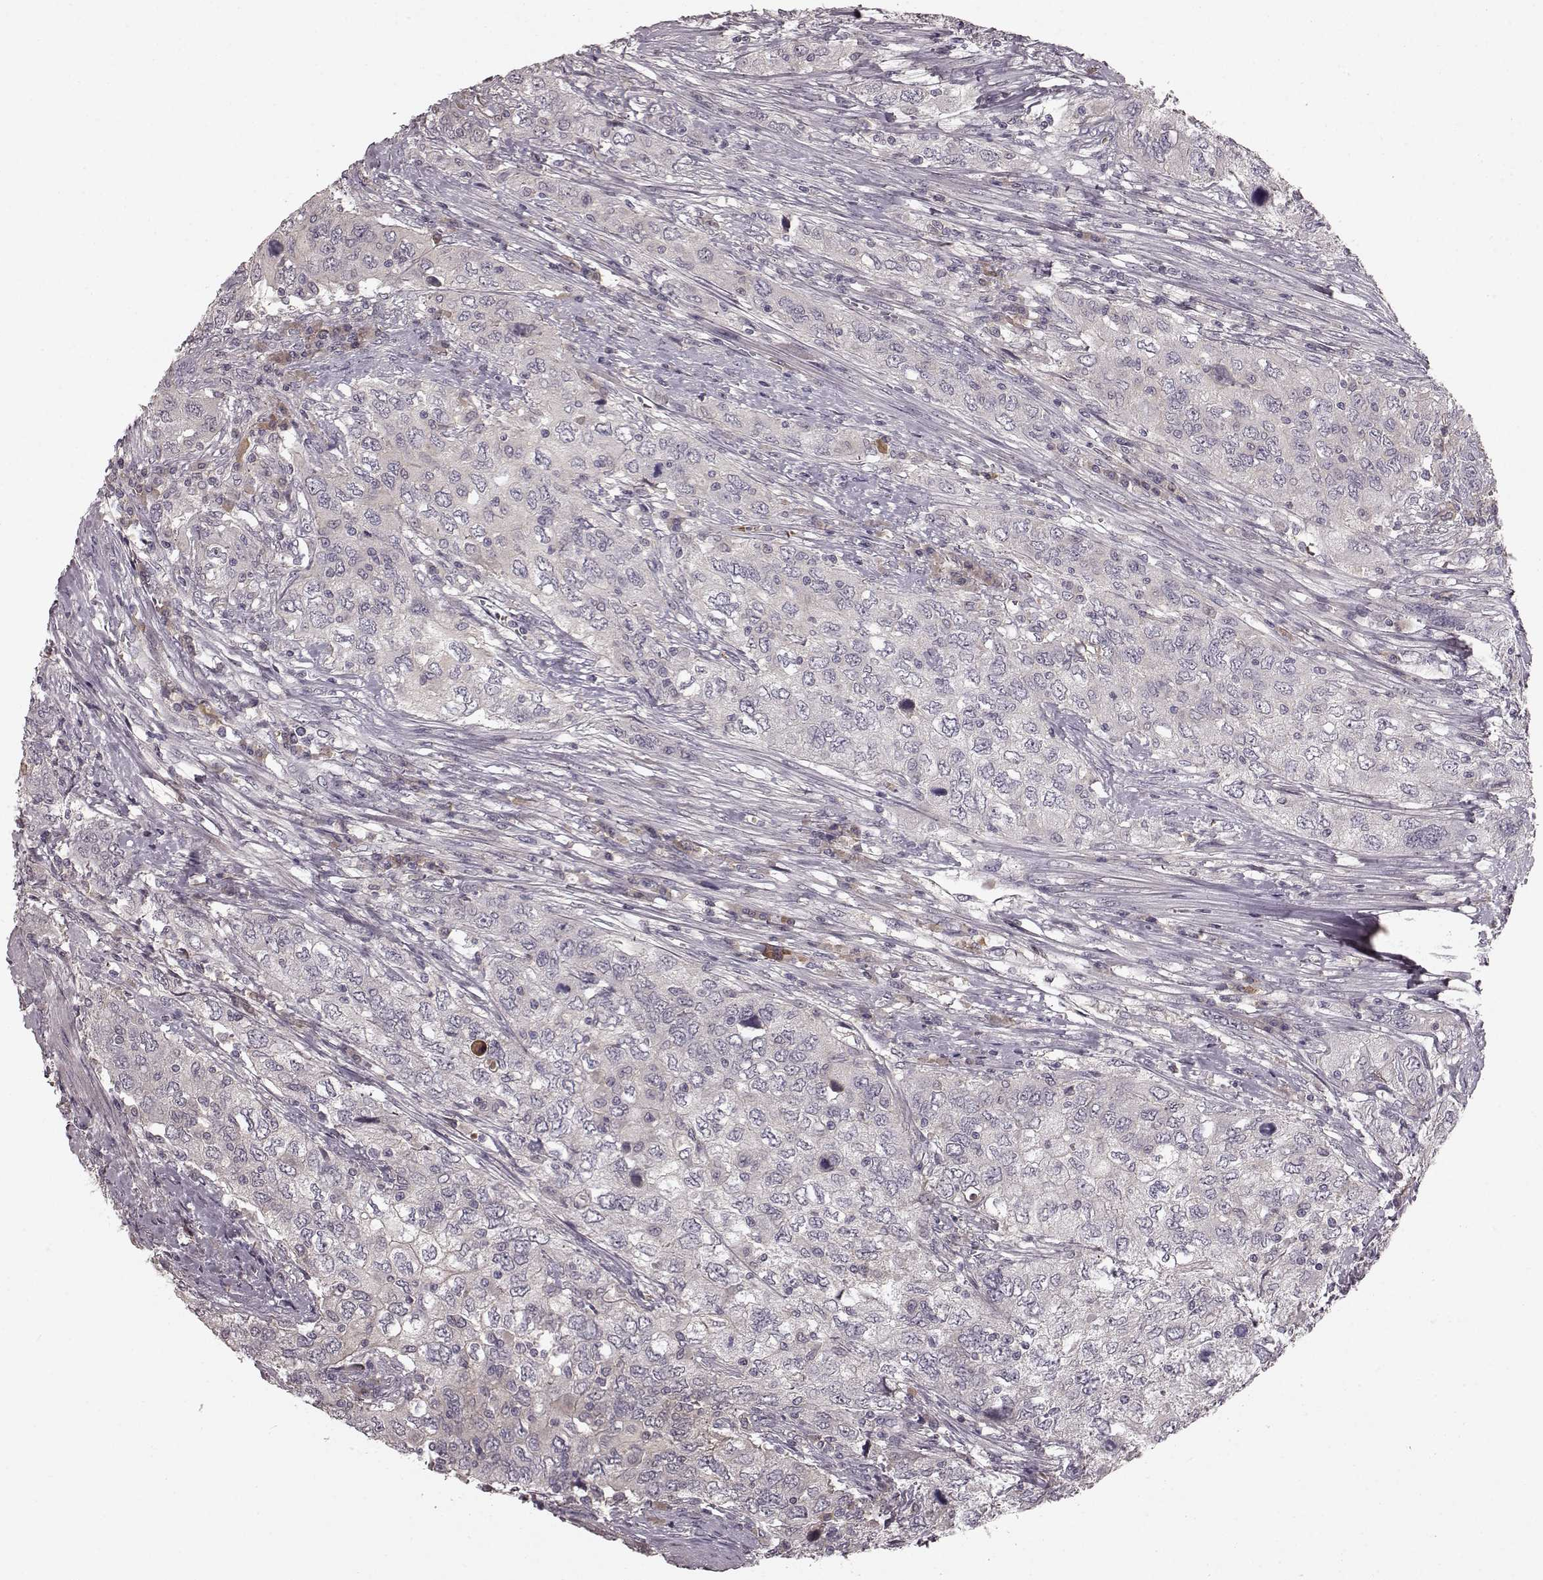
{"staining": {"intensity": "negative", "quantity": "none", "location": "none"}, "tissue": "urothelial cancer", "cell_type": "Tumor cells", "image_type": "cancer", "snomed": [{"axis": "morphology", "description": "Urothelial carcinoma, High grade"}, {"axis": "topography", "description": "Urinary bladder"}], "caption": "Photomicrograph shows no significant protein staining in tumor cells of high-grade urothelial carcinoma.", "gene": "SLC22A18", "patient": {"sex": "male", "age": 76}}